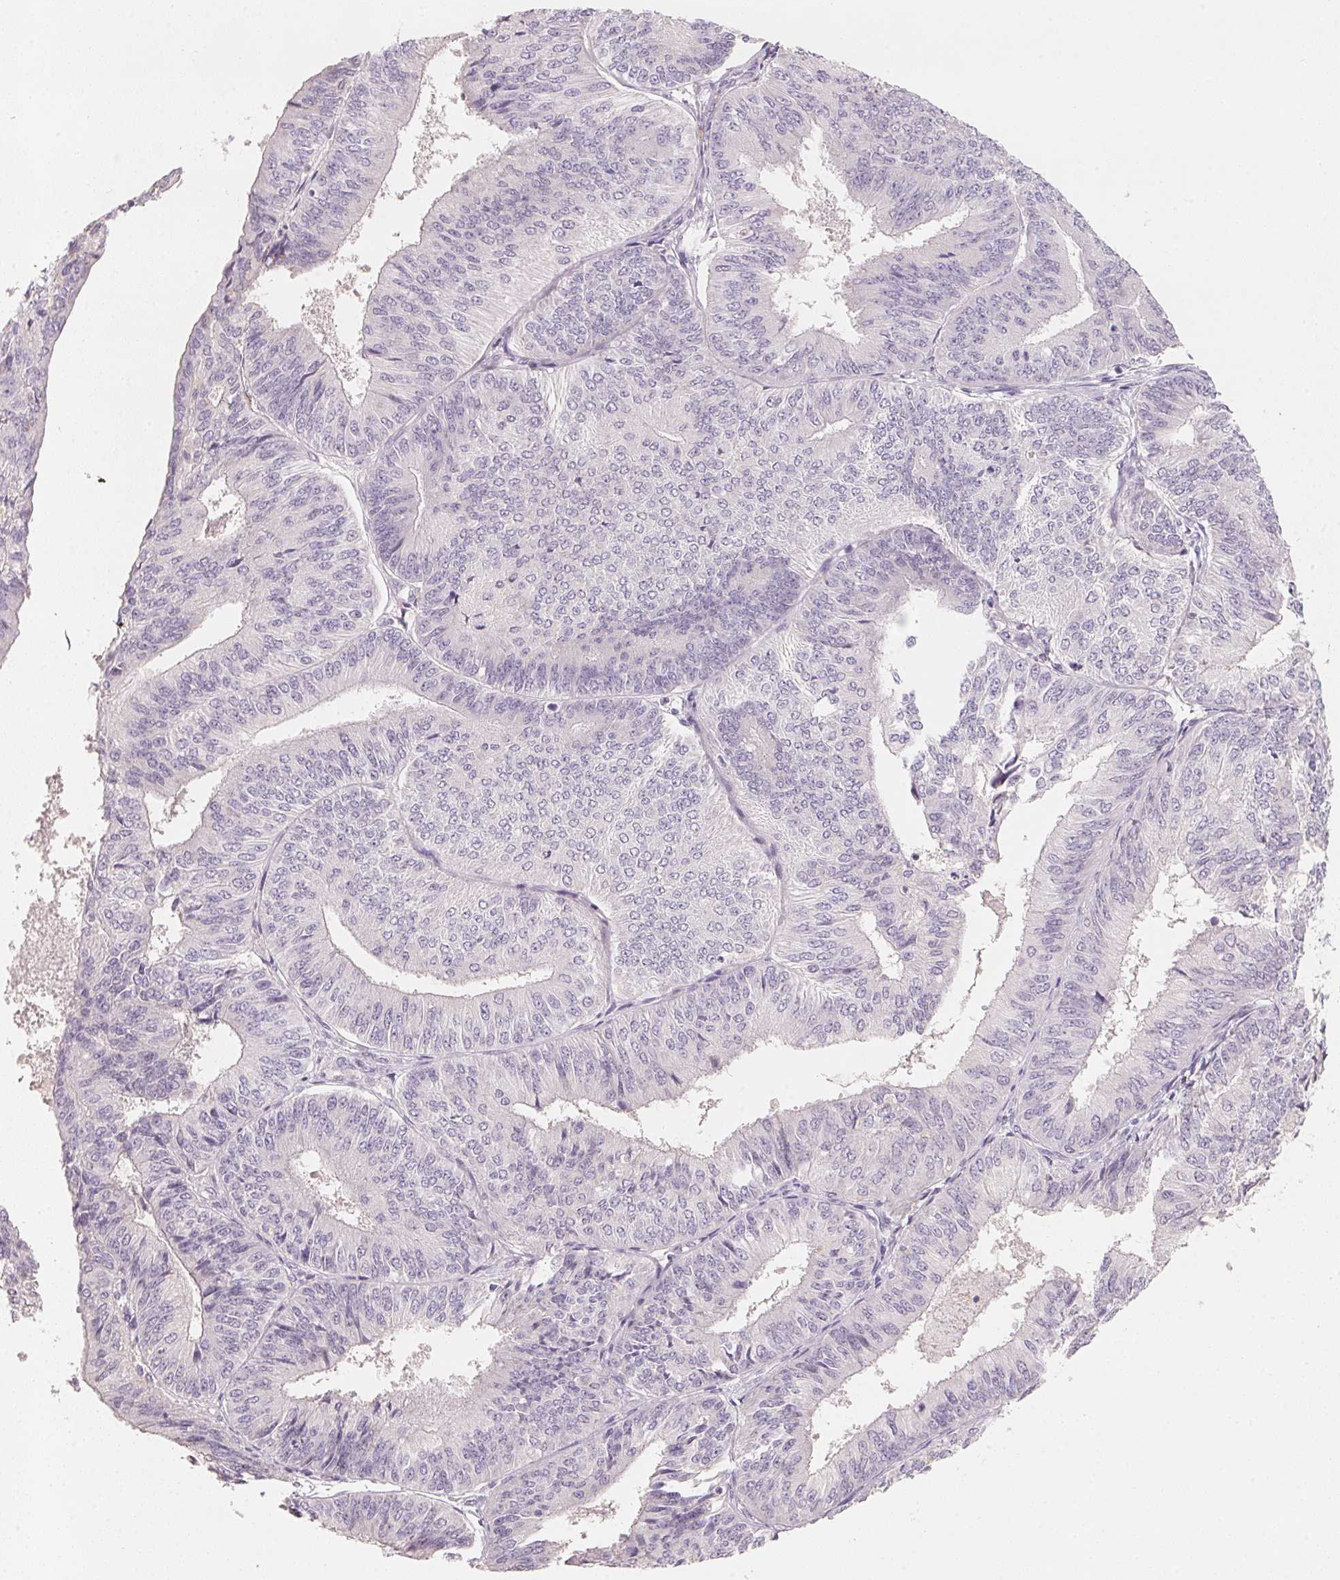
{"staining": {"intensity": "negative", "quantity": "none", "location": "none"}, "tissue": "endometrial cancer", "cell_type": "Tumor cells", "image_type": "cancer", "snomed": [{"axis": "morphology", "description": "Adenocarcinoma, NOS"}, {"axis": "topography", "description": "Endometrium"}], "caption": "A high-resolution image shows immunohistochemistry staining of endometrial adenocarcinoma, which exhibits no significant expression in tumor cells.", "gene": "TREH", "patient": {"sex": "female", "age": 58}}